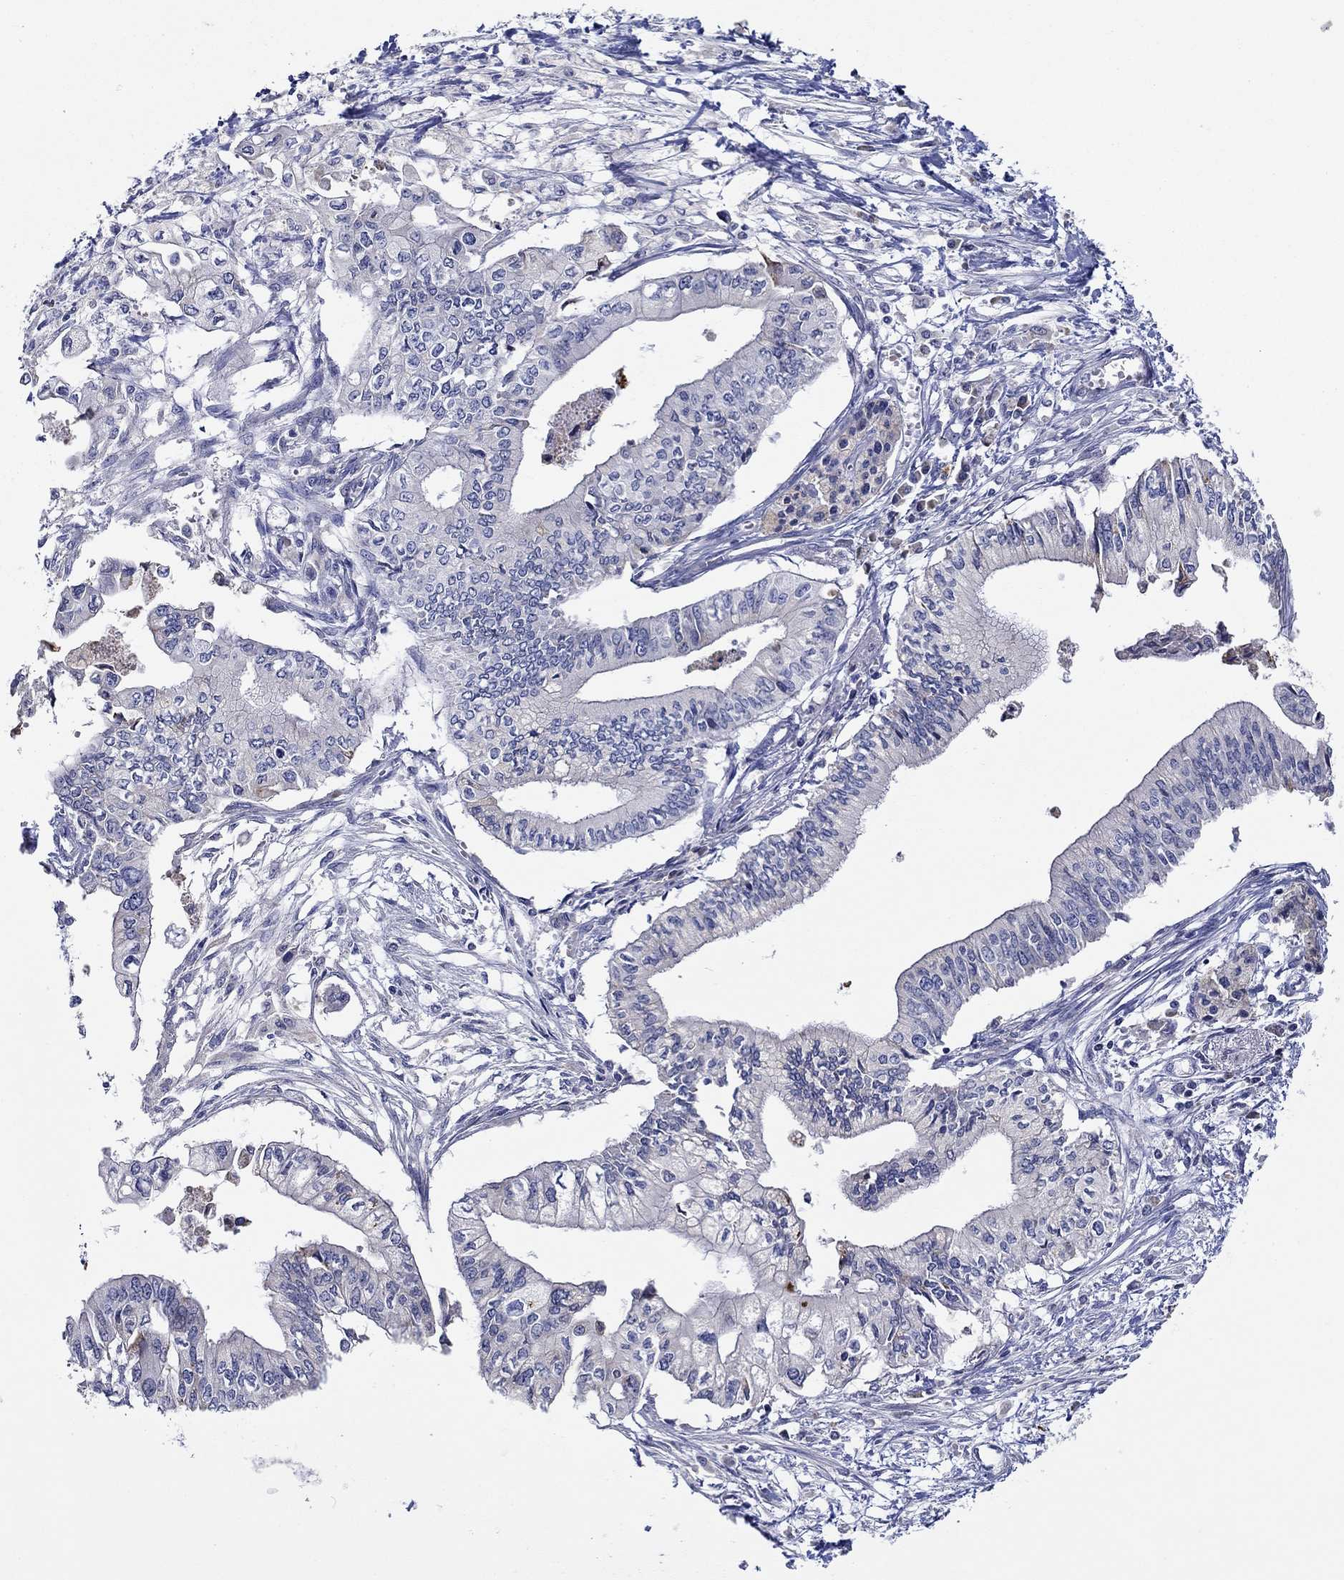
{"staining": {"intensity": "moderate", "quantity": "25%-75%", "location": "cytoplasmic/membranous"}, "tissue": "pancreatic cancer", "cell_type": "Tumor cells", "image_type": "cancer", "snomed": [{"axis": "morphology", "description": "Adenocarcinoma, NOS"}, {"axis": "topography", "description": "Pancreas"}], "caption": "There is medium levels of moderate cytoplasmic/membranous staining in tumor cells of adenocarcinoma (pancreatic), as demonstrated by immunohistochemical staining (brown color).", "gene": "CHIT1", "patient": {"sex": "female", "age": 61}}